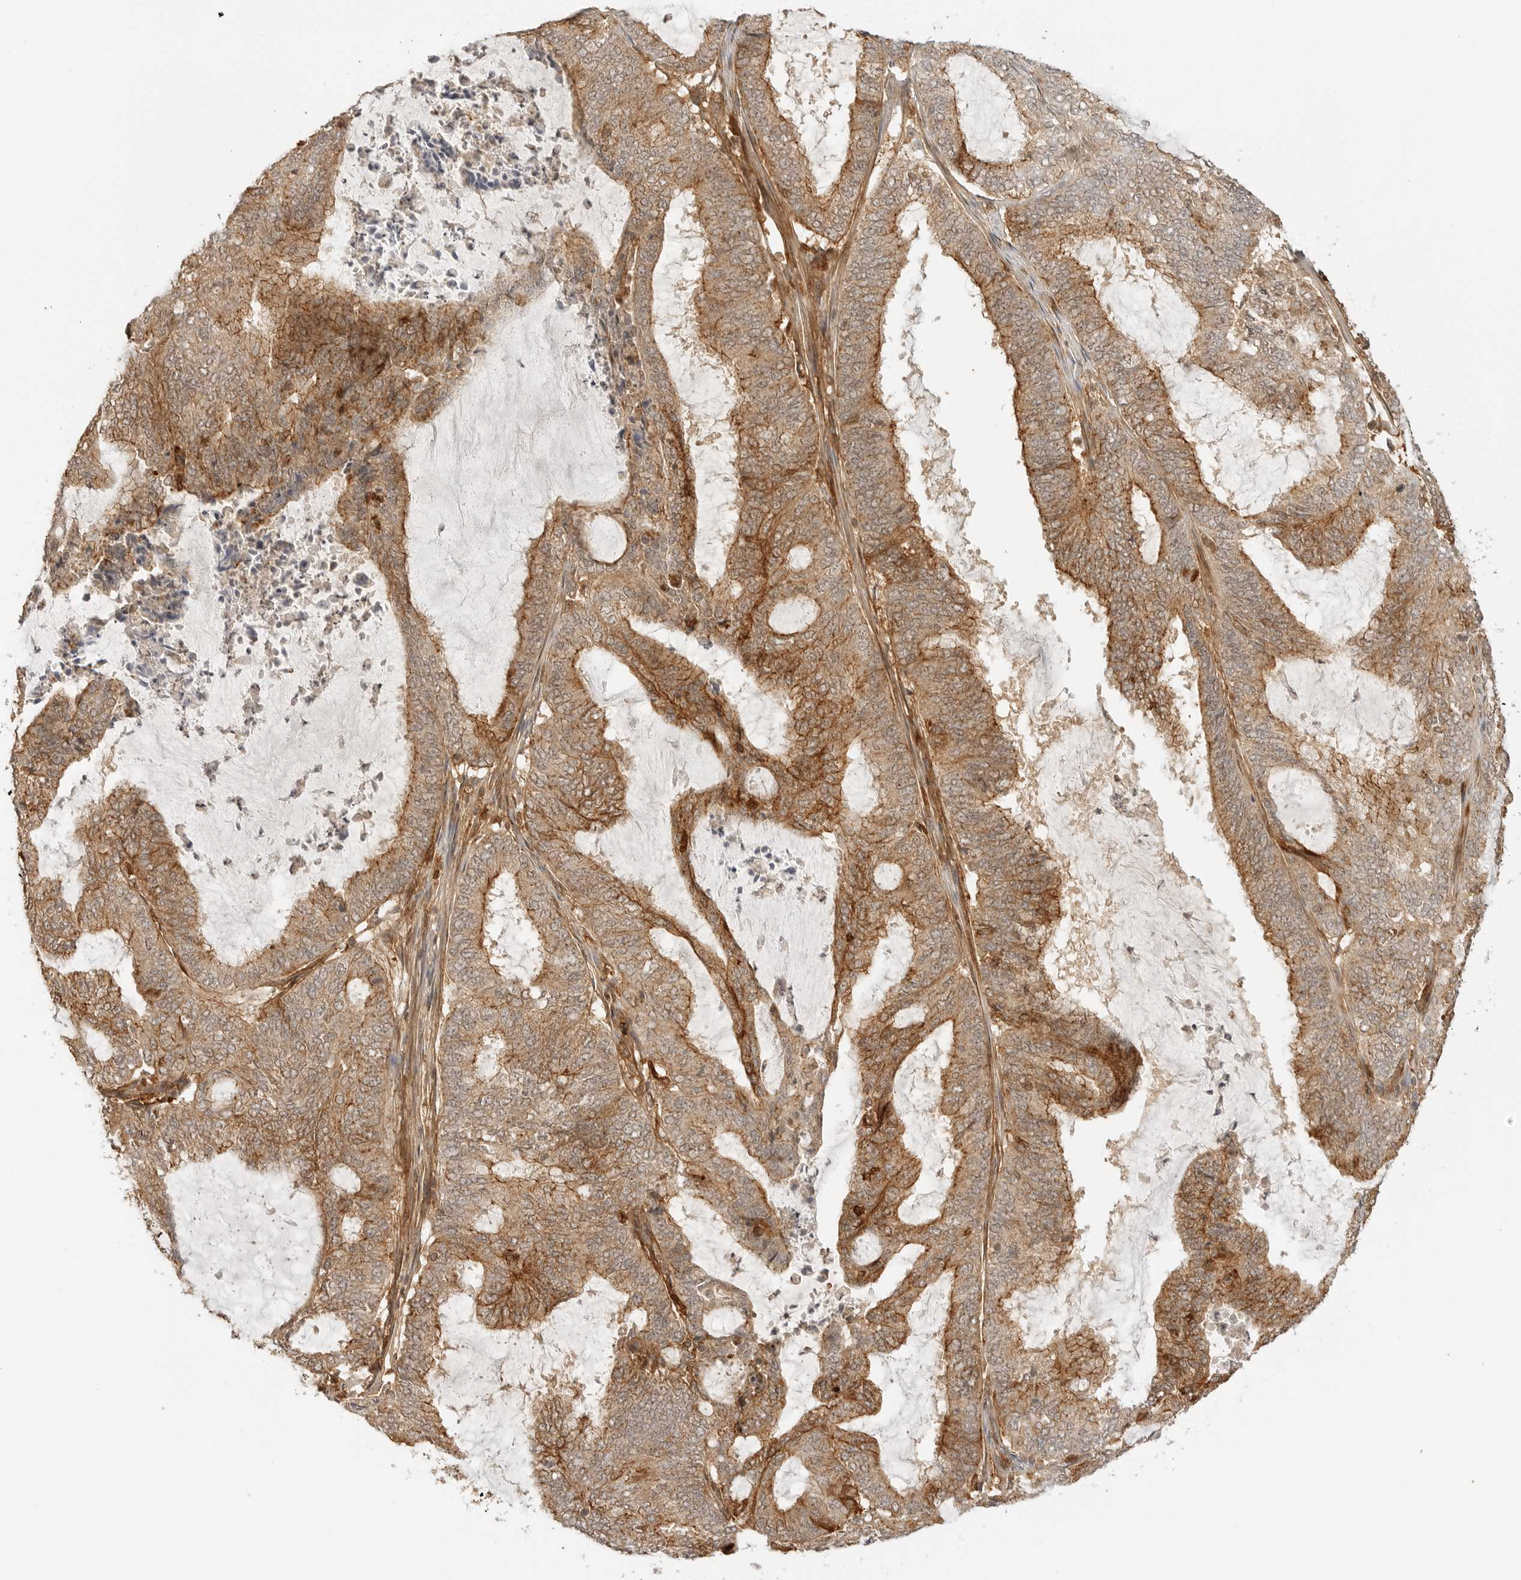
{"staining": {"intensity": "moderate", "quantity": ">75%", "location": "cytoplasmic/membranous"}, "tissue": "endometrial cancer", "cell_type": "Tumor cells", "image_type": "cancer", "snomed": [{"axis": "morphology", "description": "Adenocarcinoma, NOS"}, {"axis": "topography", "description": "Endometrium"}], "caption": "Endometrial adenocarcinoma was stained to show a protein in brown. There is medium levels of moderate cytoplasmic/membranous positivity in approximately >75% of tumor cells. (IHC, brightfield microscopy, high magnification).", "gene": "EPHA1", "patient": {"sex": "female", "age": 51}}